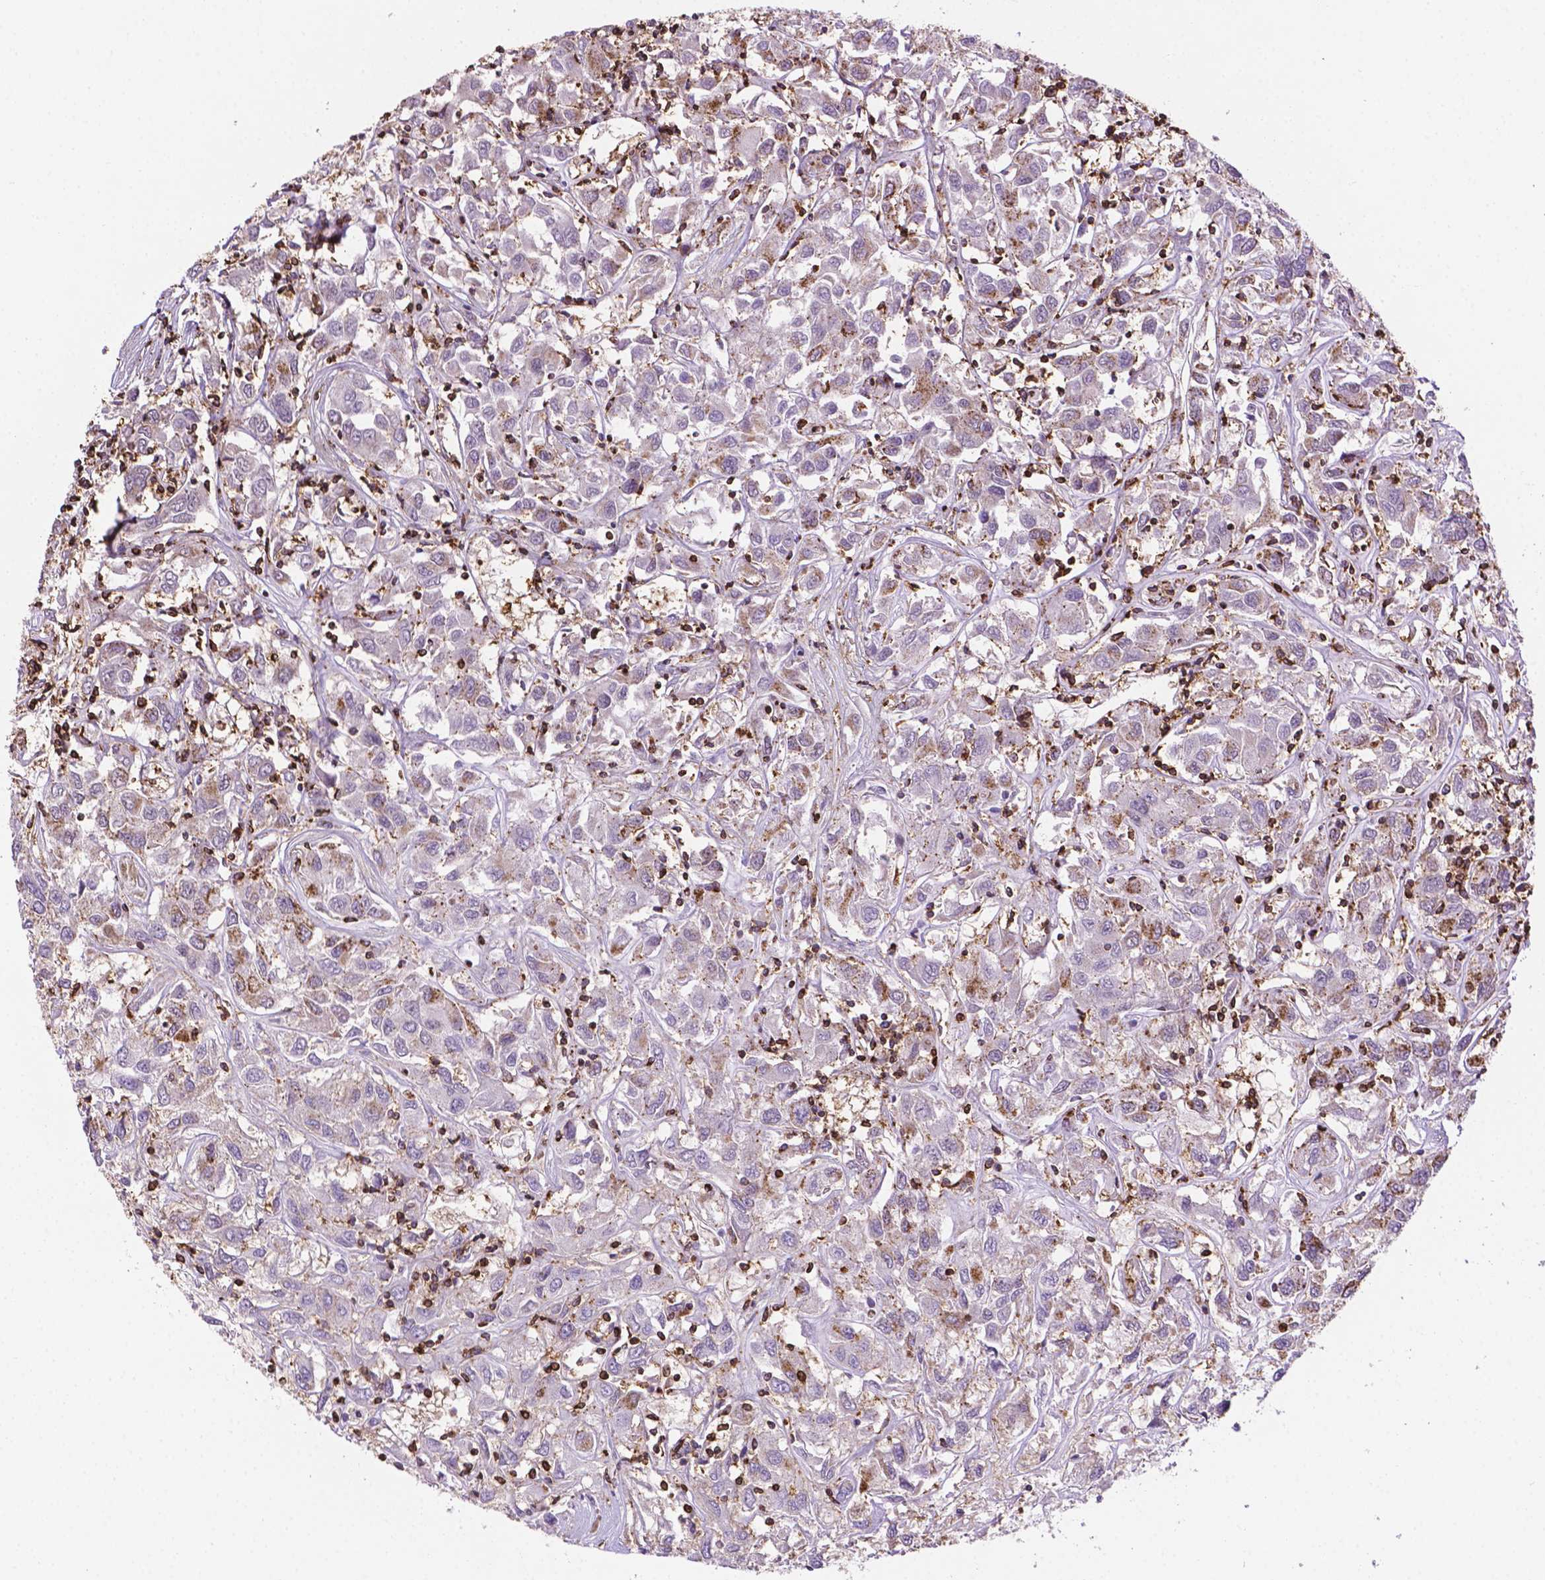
{"staining": {"intensity": "negative", "quantity": "none", "location": "none"}, "tissue": "renal cancer", "cell_type": "Tumor cells", "image_type": "cancer", "snomed": [{"axis": "morphology", "description": "Adenocarcinoma, NOS"}, {"axis": "topography", "description": "Kidney"}], "caption": "Renal adenocarcinoma stained for a protein using immunohistochemistry shows no staining tumor cells.", "gene": "ACAD10", "patient": {"sex": "female", "age": 76}}